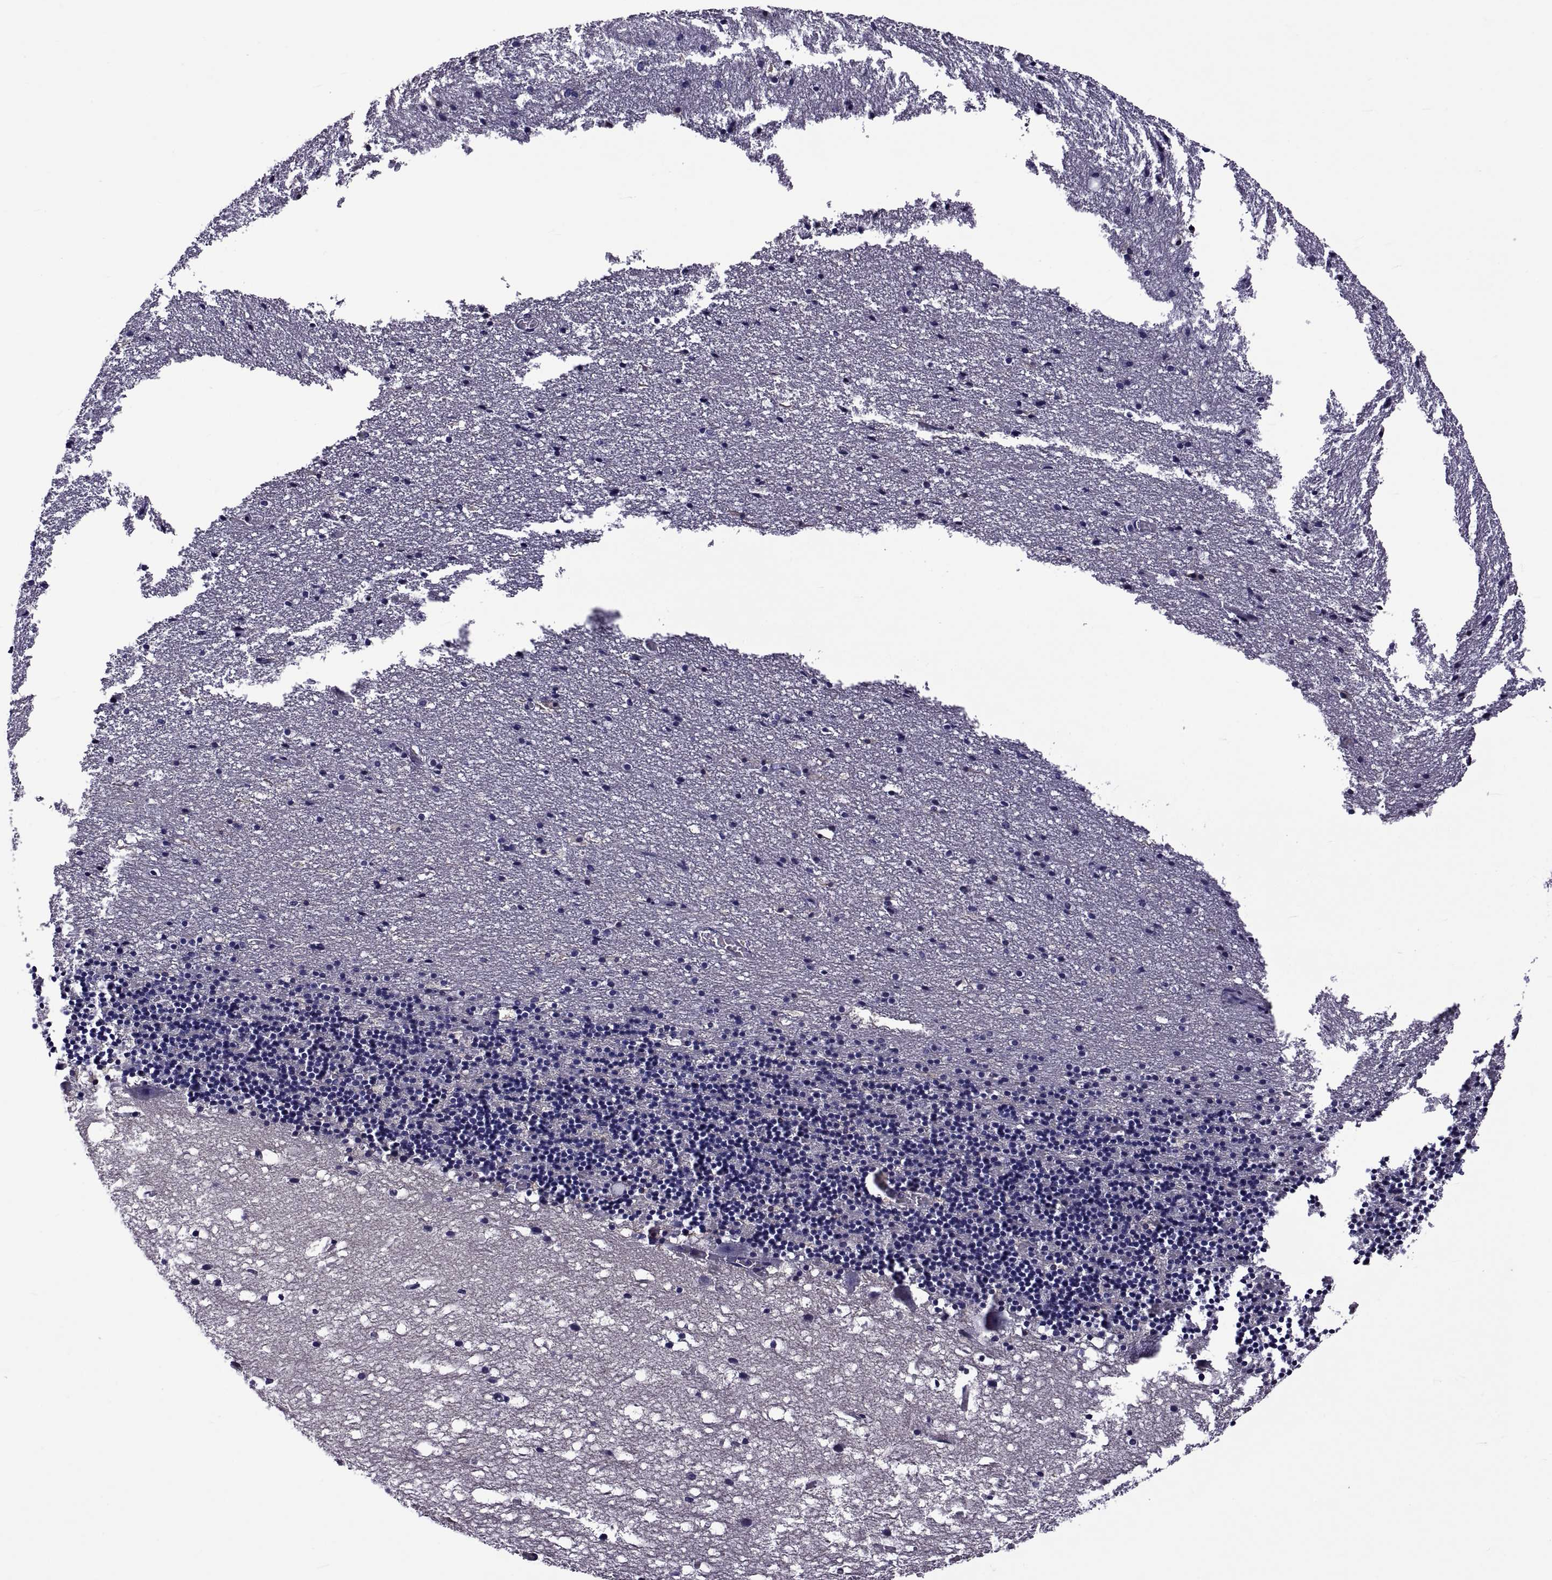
{"staining": {"intensity": "negative", "quantity": "none", "location": "none"}, "tissue": "cerebellum", "cell_type": "Cells in granular layer", "image_type": "normal", "snomed": [{"axis": "morphology", "description": "Normal tissue, NOS"}, {"axis": "topography", "description": "Cerebellum"}], "caption": "DAB immunohistochemical staining of benign cerebellum shows no significant staining in cells in granular layer.", "gene": "TMC3", "patient": {"sex": "male", "age": 37}}